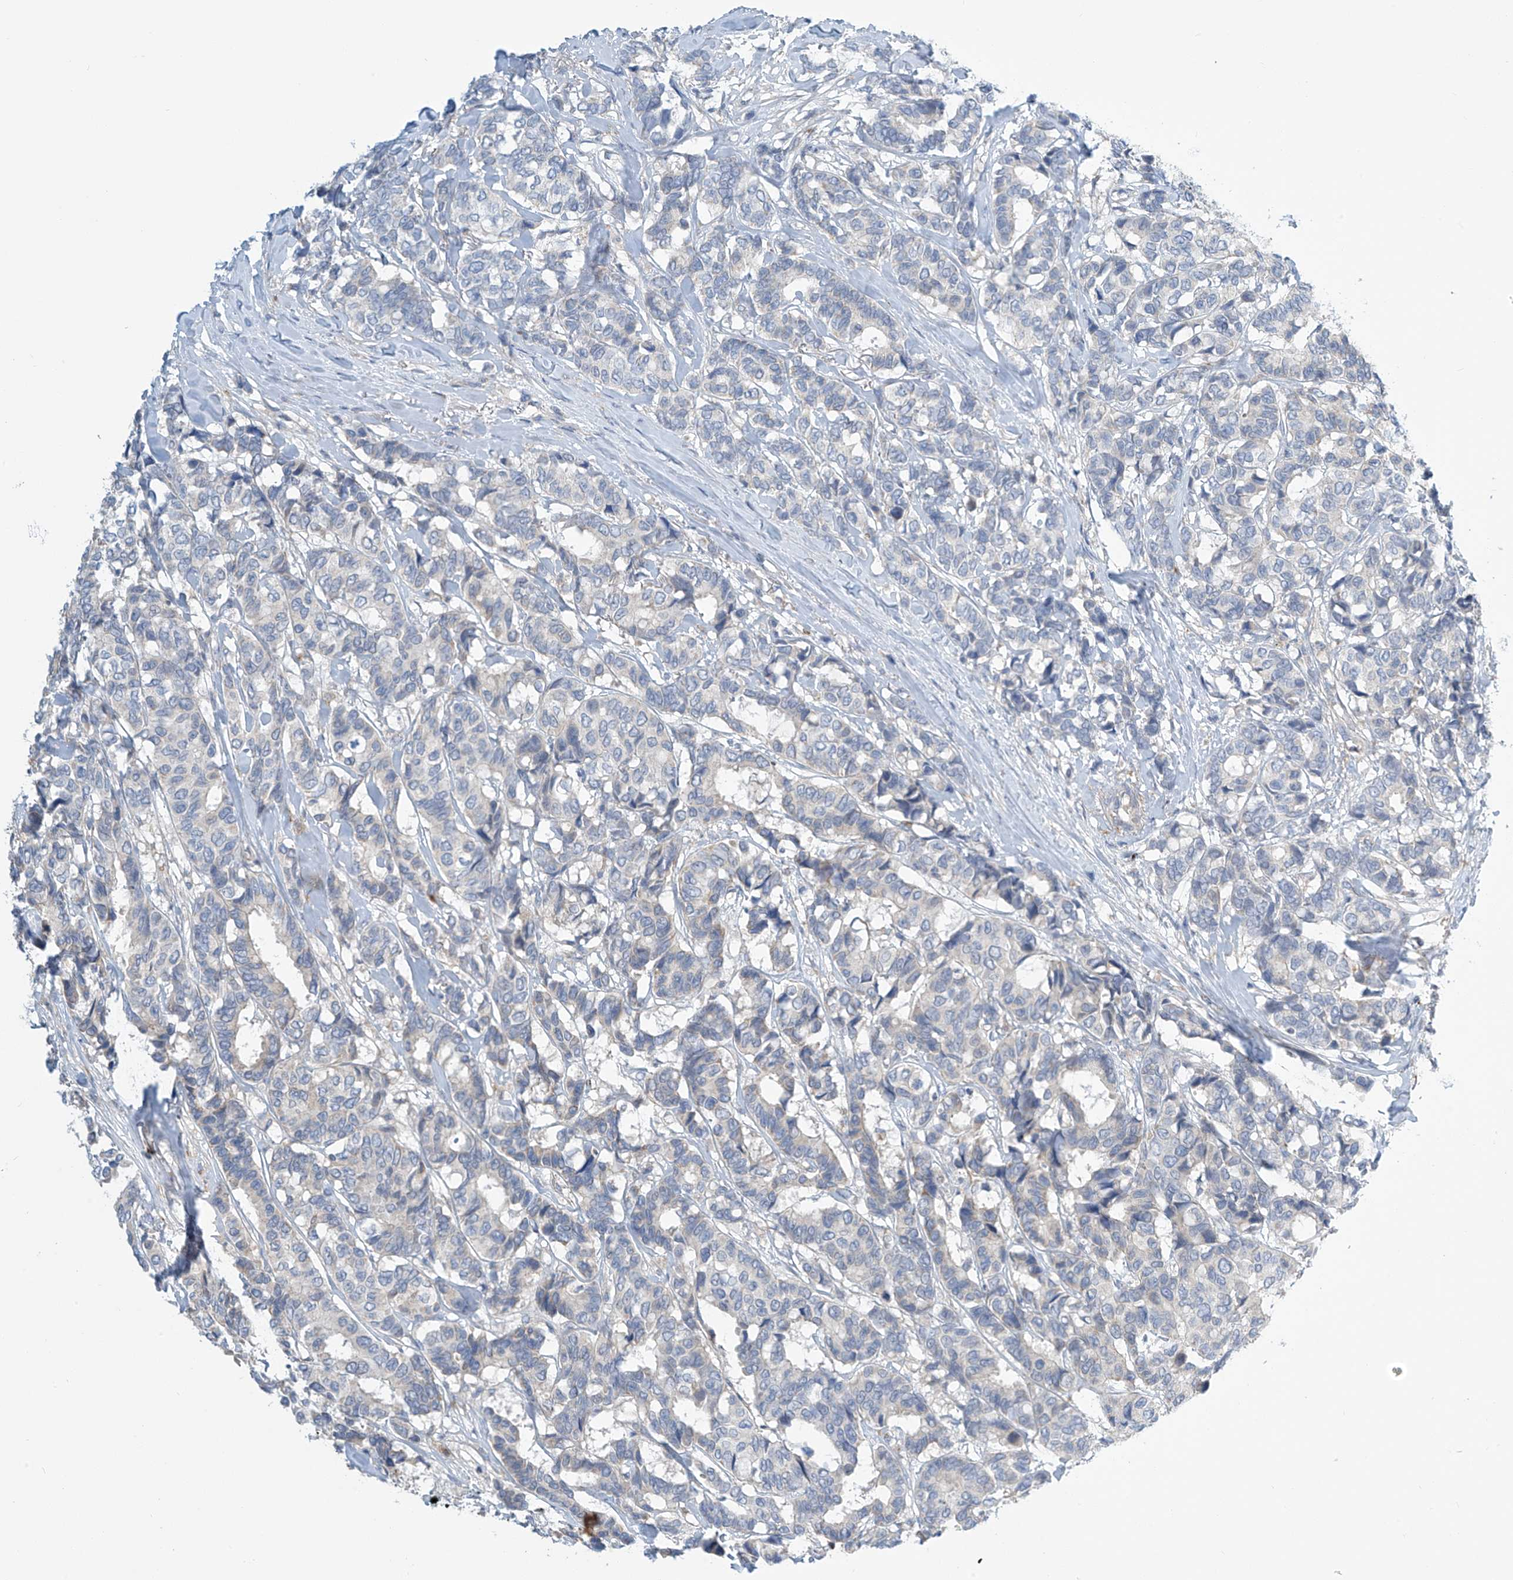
{"staining": {"intensity": "negative", "quantity": "none", "location": "none"}, "tissue": "breast cancer", "cell_type": "Tumor cells", "image_type": "cancer", "snomed": [{"axis": "morphology", "description": "Duct carcinoma"}, {"axis": "topography", "description": "Breast"}], "caption": "This is a histopathology image of immunohistochemistry (IHC) staining of breast invasive ductal carcinoma, which shows no positivity in tumor cells. (DAB IHC, high magnification).", "gene": "IBA57", "patient": {"sex": "female", "age": 87}}